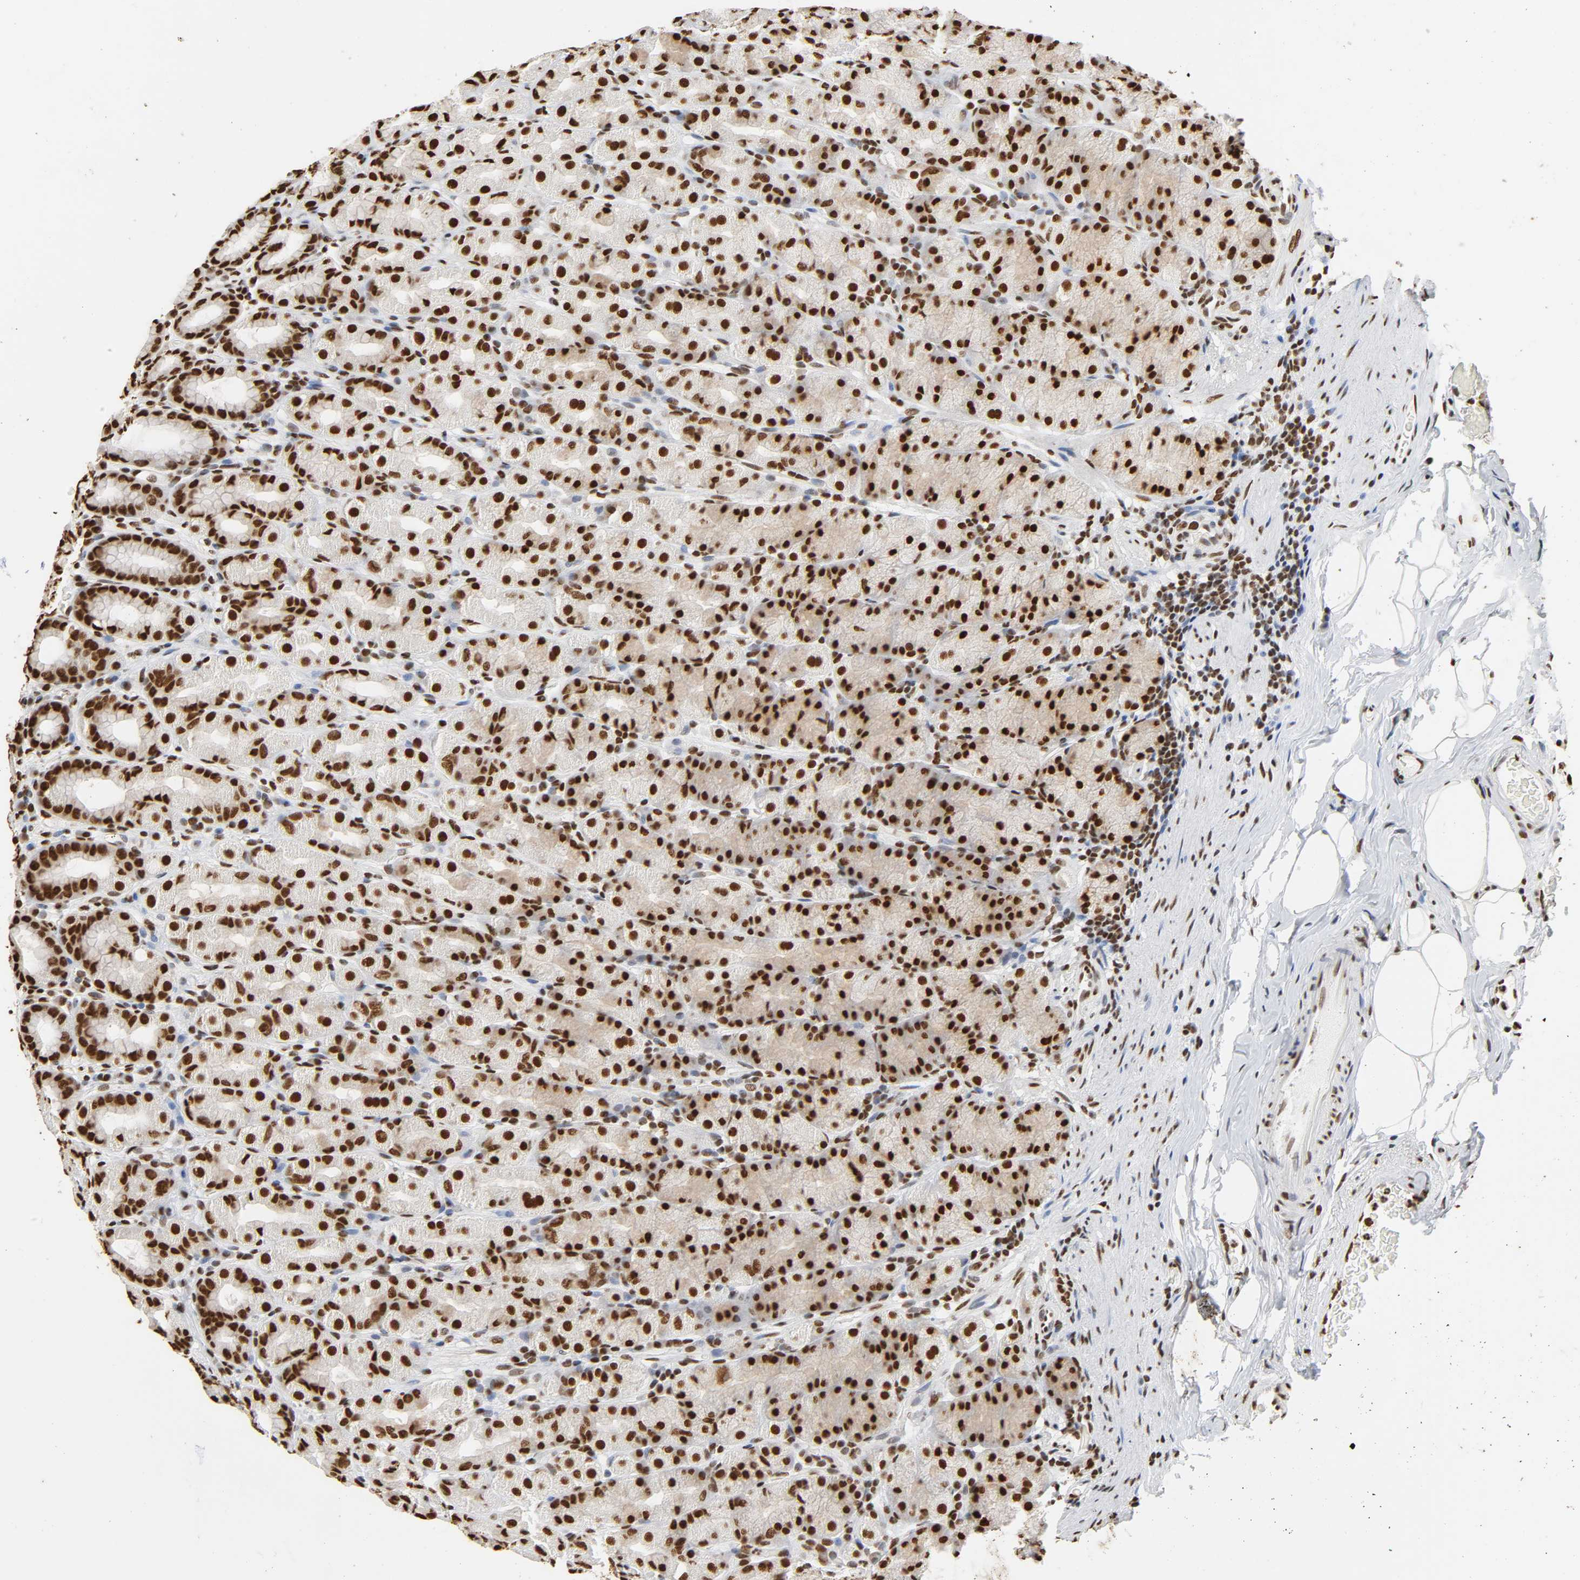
{"staining": {"intensity": "strong", "quantity": ">75%", "location": "nuclear"}, "tissue": "stomach", "cell_type": "Glandular cells", "image_type": "normal", "snomed": [{"axis": "morphology", "description": "Normal tissue, NOS"}, {"axis": "topography", "description": "Stomach, upper"}], "caption": "Immunohistochemical staining of normal human stomach shows high levels of strong nuclear staining in about >75% of glandular cells. The staining was performed using DAB, with brown indicating positive protein expression. Nuclei are stained blue with hematoxylin.", "gene": "HNRNPC", "patient": {"sex": "male", "age": 68}}